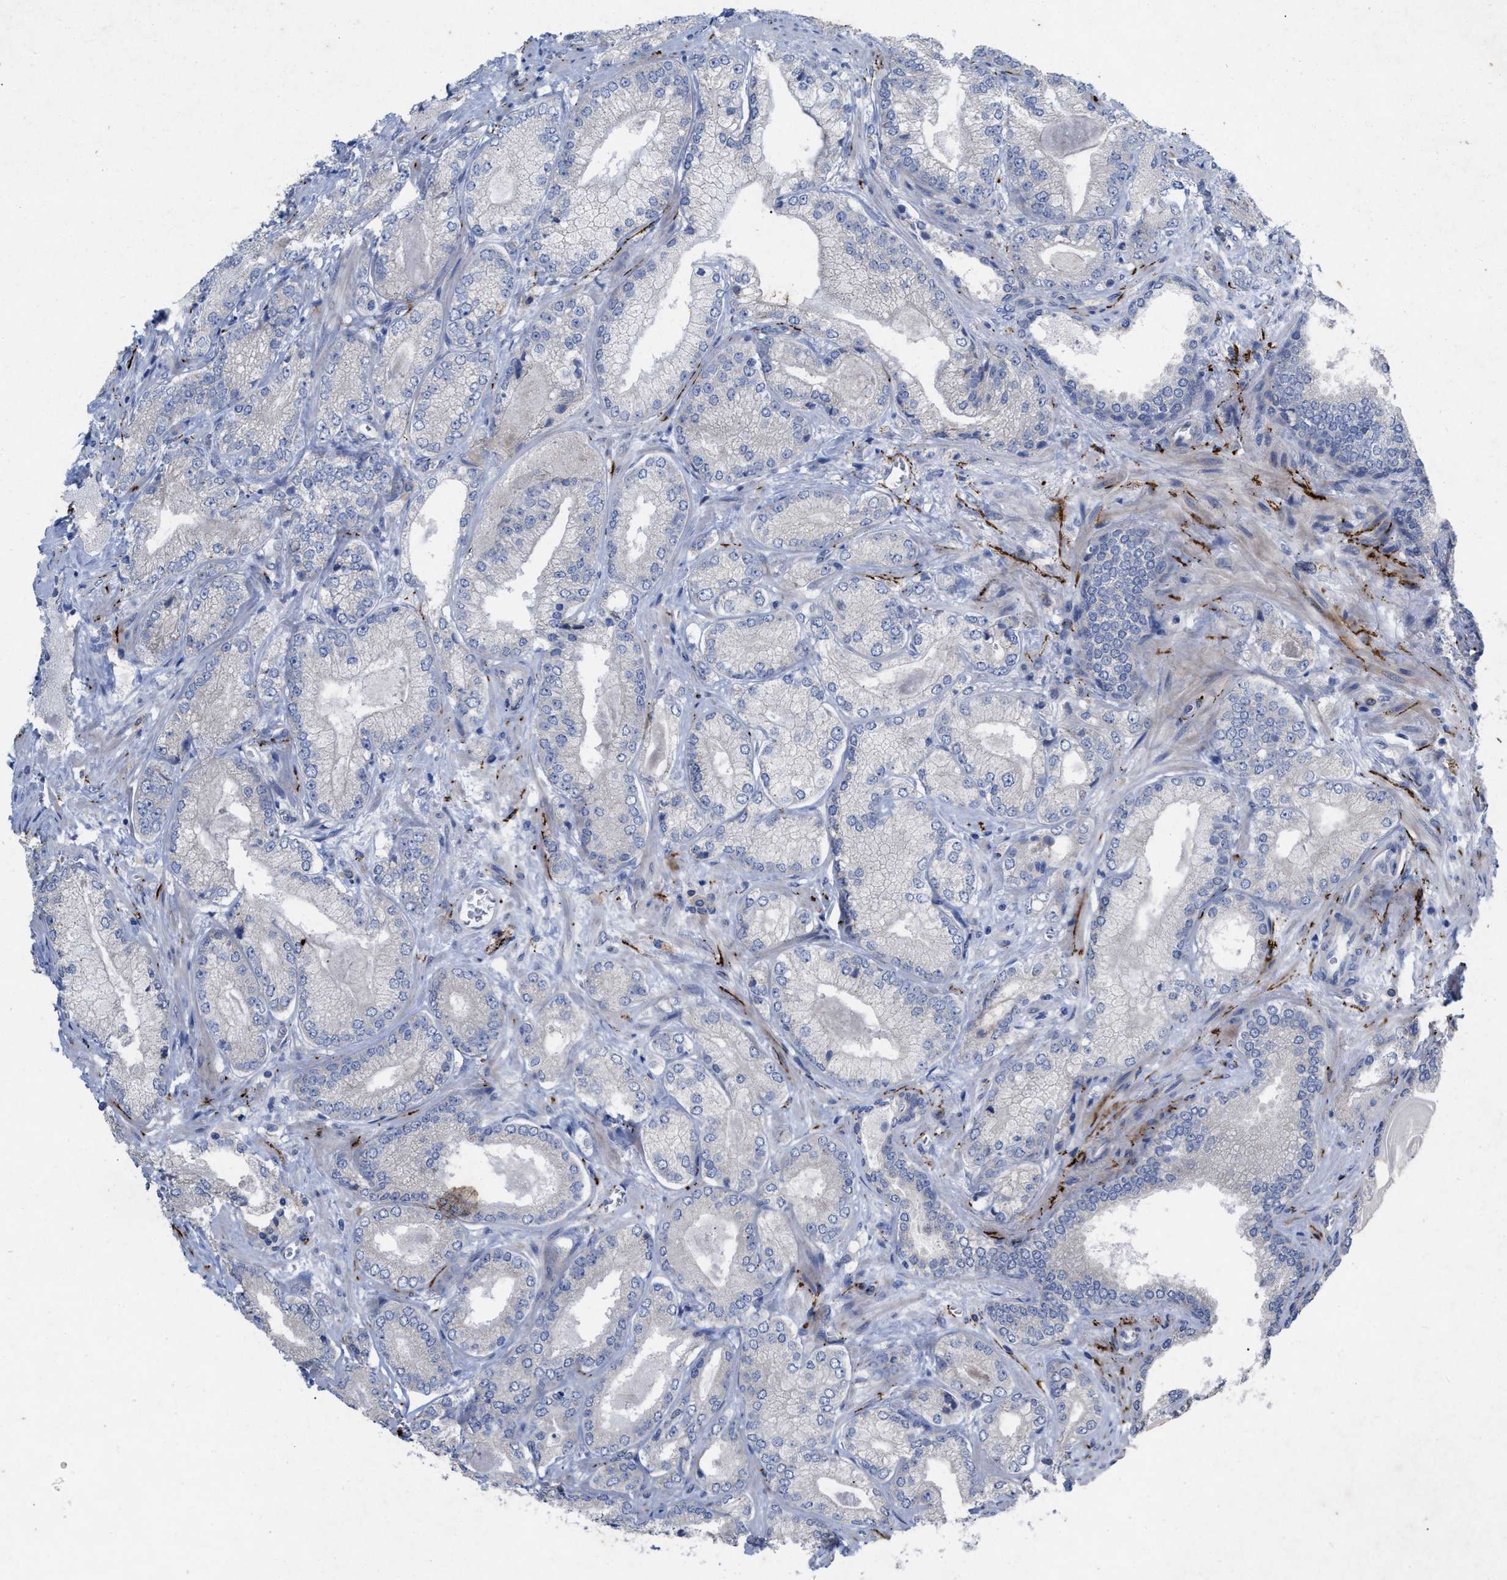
{"staining": {"intensity": "negative", "quantity": "none", "location": "none"}, "tissue": "prostate cancer", "cell_type": "Tumor cells", "image_type": "cancer", "snomed": [{"axis": "morphology", "description": "Adenocarcinoma, Low grade"}, {"axis": "topography", "description": "Prostate"}], "caption": "Protein analysis of prostate cancer (adenocarcinoma (low-grade)) shows no significant expression in tumor cells.", "gene": "VIP", "patient": {"sex": "male", "age": 65}}